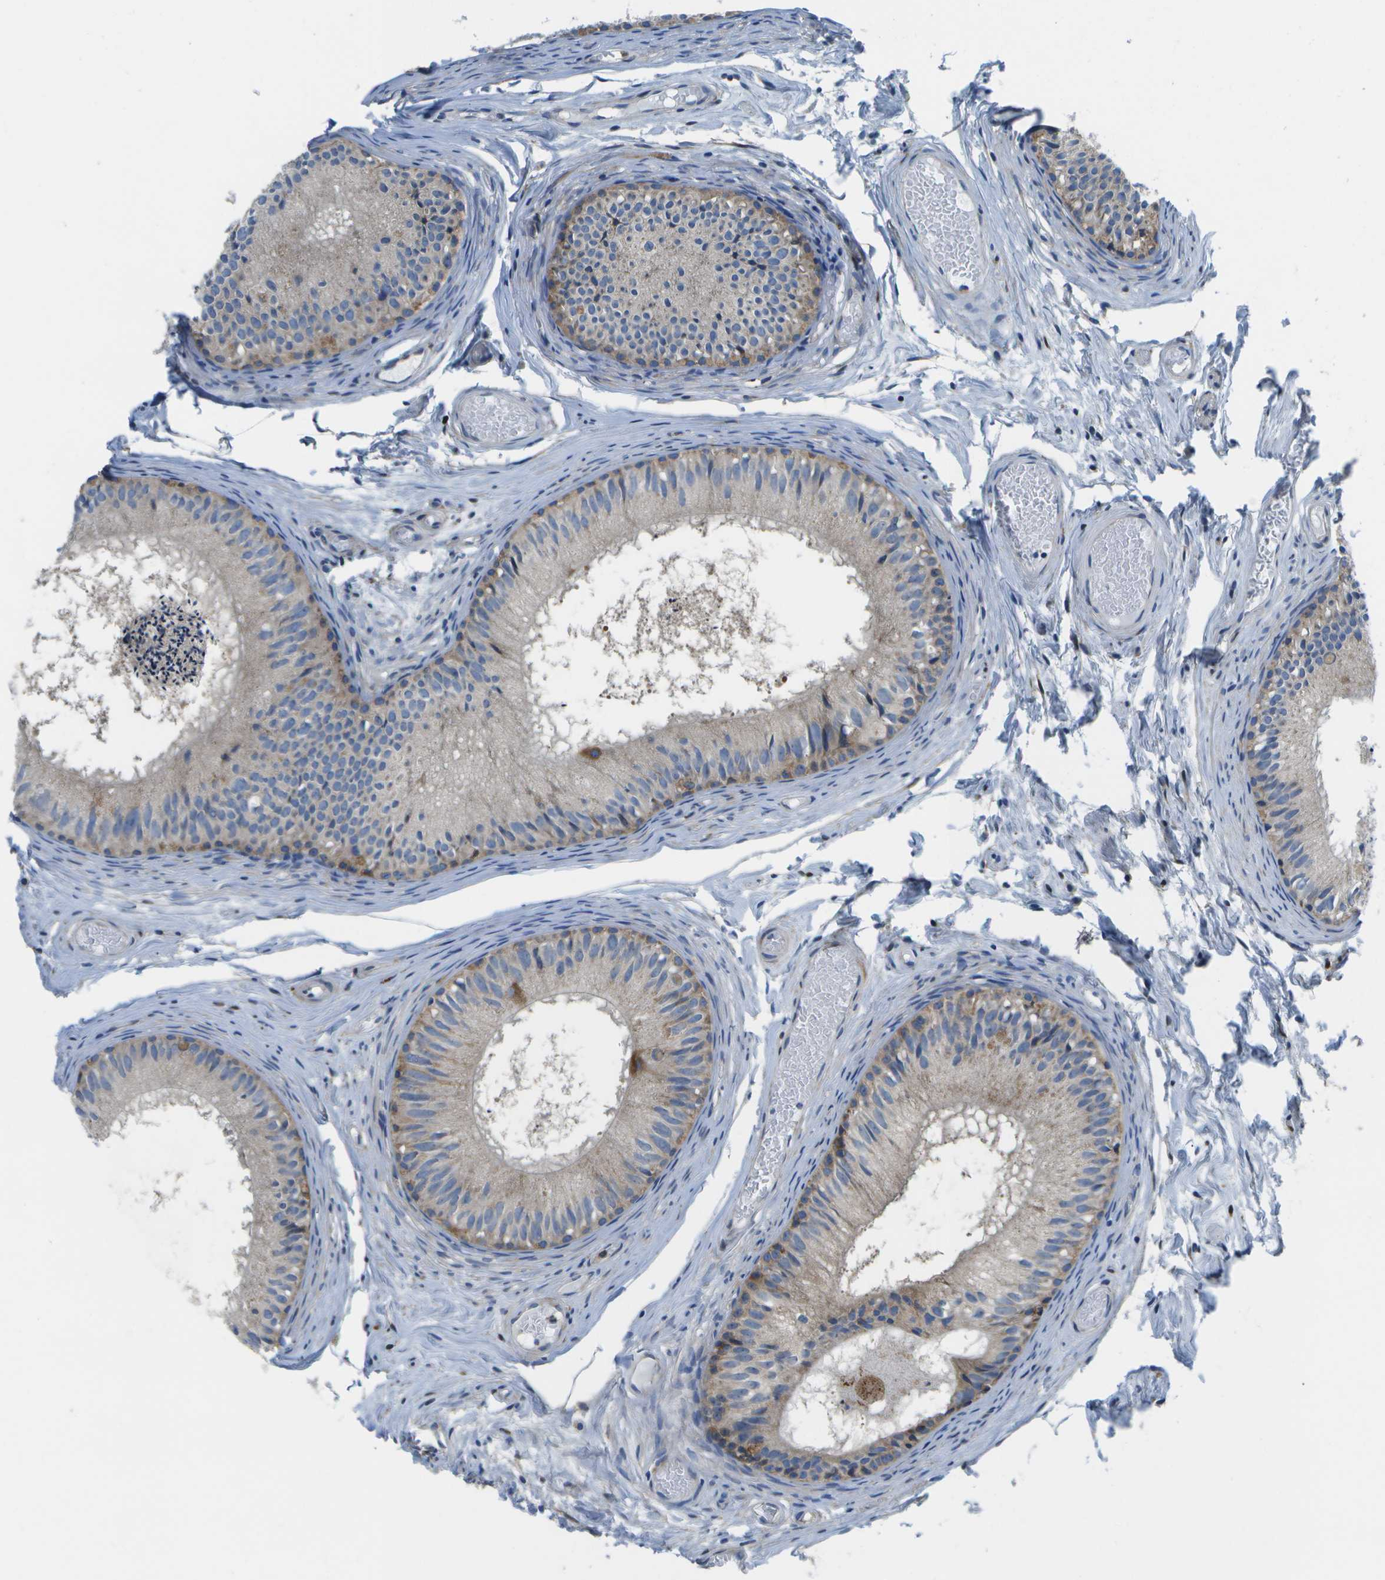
{"staining": {"intensity": "weak", "quantity": "<25%", "location": "cytoplasmic/membranous"}, "tissue": "epididymis", "cell_type": "Glandular cells", "image_type": "normal", "snomed": [{"axis": "morphology", "description": "Normal tissue, NOS"}, {"axis": "topography", "description": "Epididymis"}], "caption": "Immunohistochemistry (IHC) histopathology image of normal epididymis: epididymis stained with DAB (3,3'-diaminobenzidine) shows no significant protein positivity in glandular cells. (Brightfield microscopy of DAB immunohistochemistry (IHC) at high magnification).", "gene": "GDF5", "patient": {"sex": "male", "age": 46}}